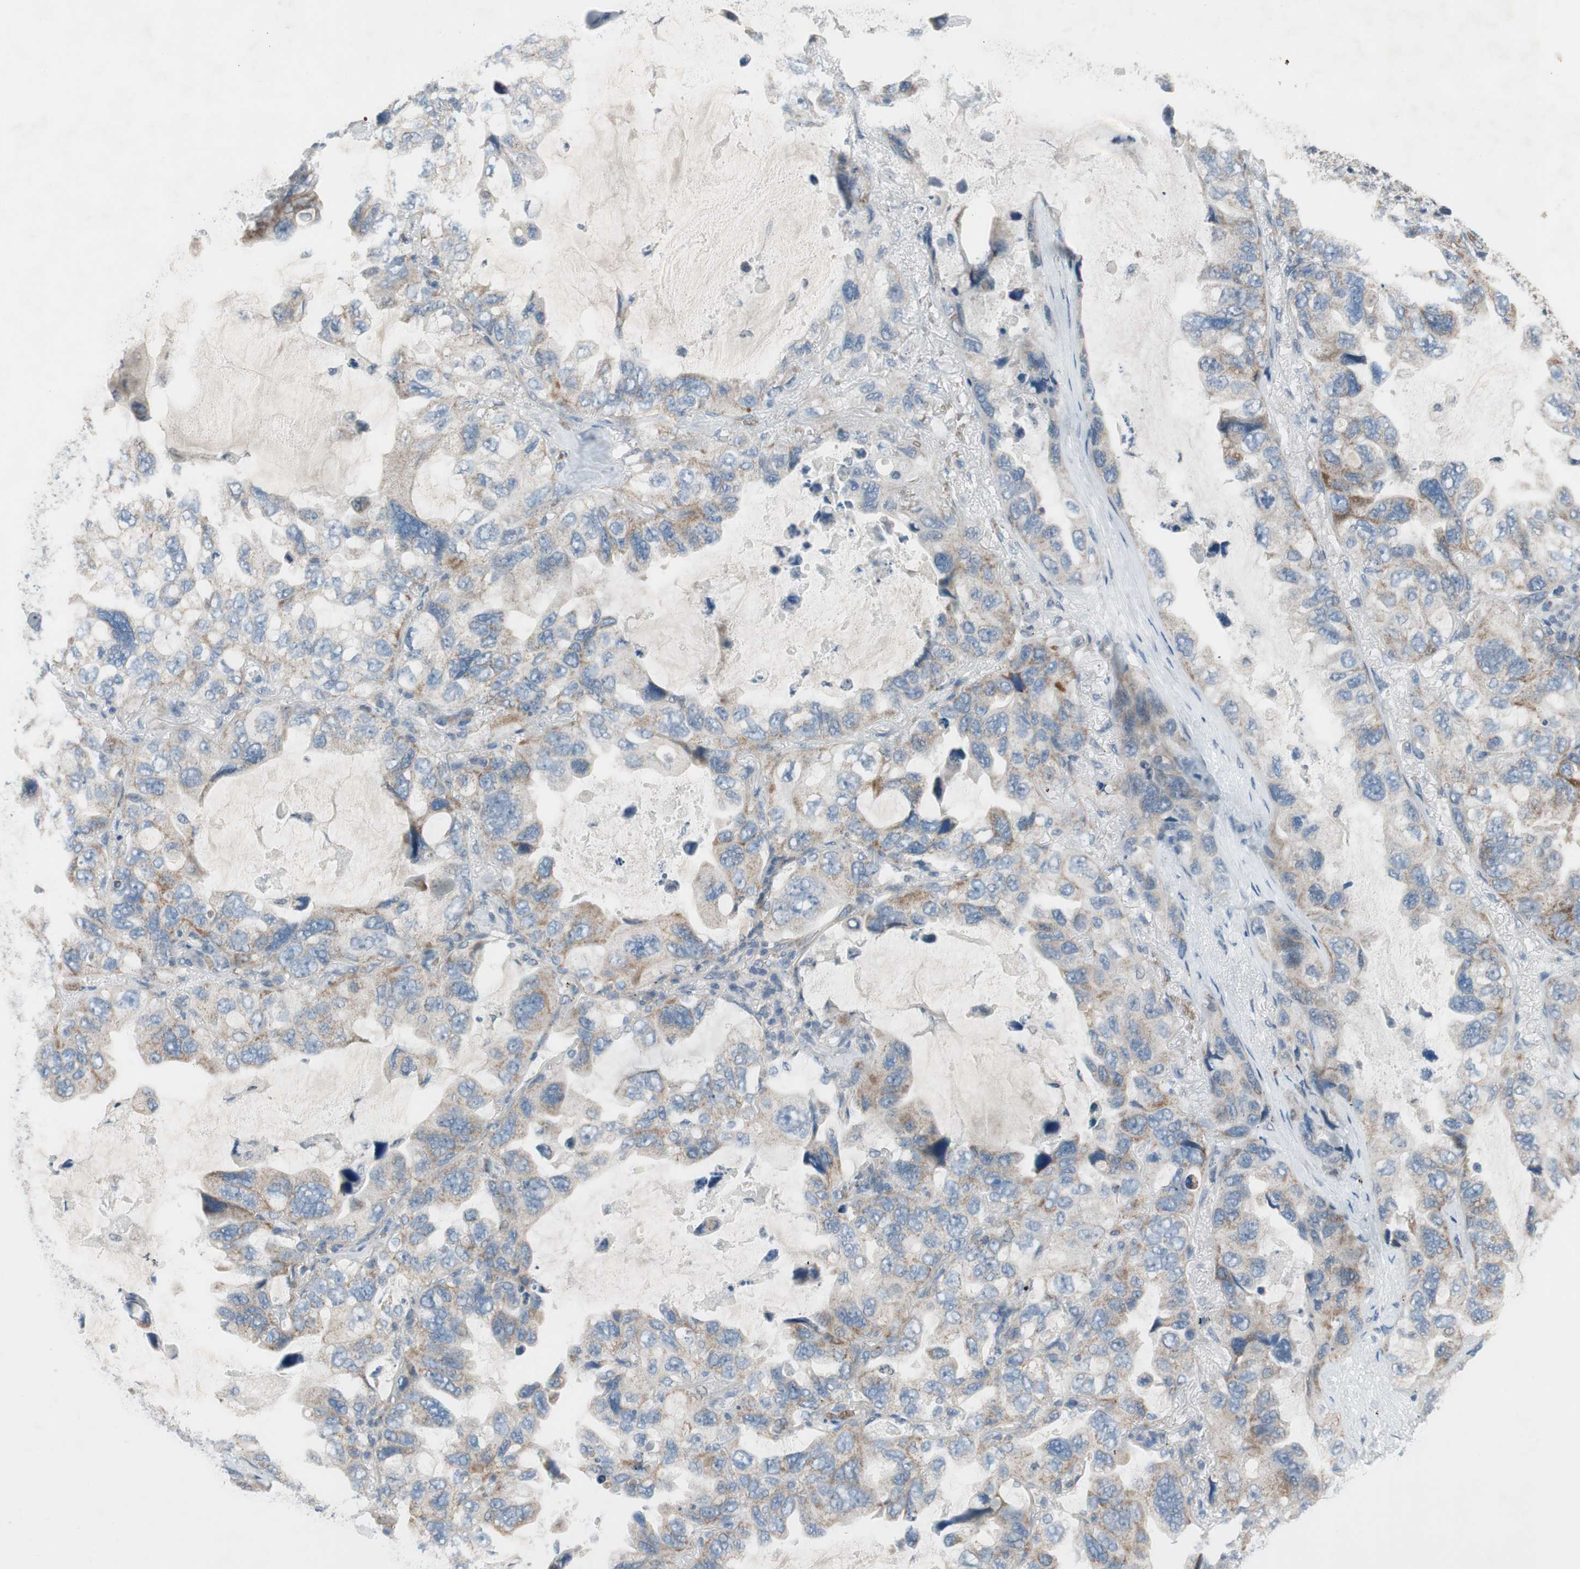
{"staining": {"intensity": "weak", "quantity": "25%-75%", "location": "cytoplasmic/membranous"}, "tissue": "lung cancer", "cell_type": "Tumor cells", "image_type": "cancer", "snomed": [{"axis": "morphology", "description": "Squamous cell carcinoma, NOS"}, {"axis": "topography", "description": "Lung"}], "caption": "High-magnification brightfield microscopy of squamous cell carcinoma (lung) stained with DAB (3,3'-diaminobenzidine) (brown) and counterstained with hematoxylin (blue). tumor cells exhibit weak cytoplasmic/membranous positivity is seen in about25%-75% of cells.", "gene": "GYPC", "patient": {"sex": "female", "age": 73}}